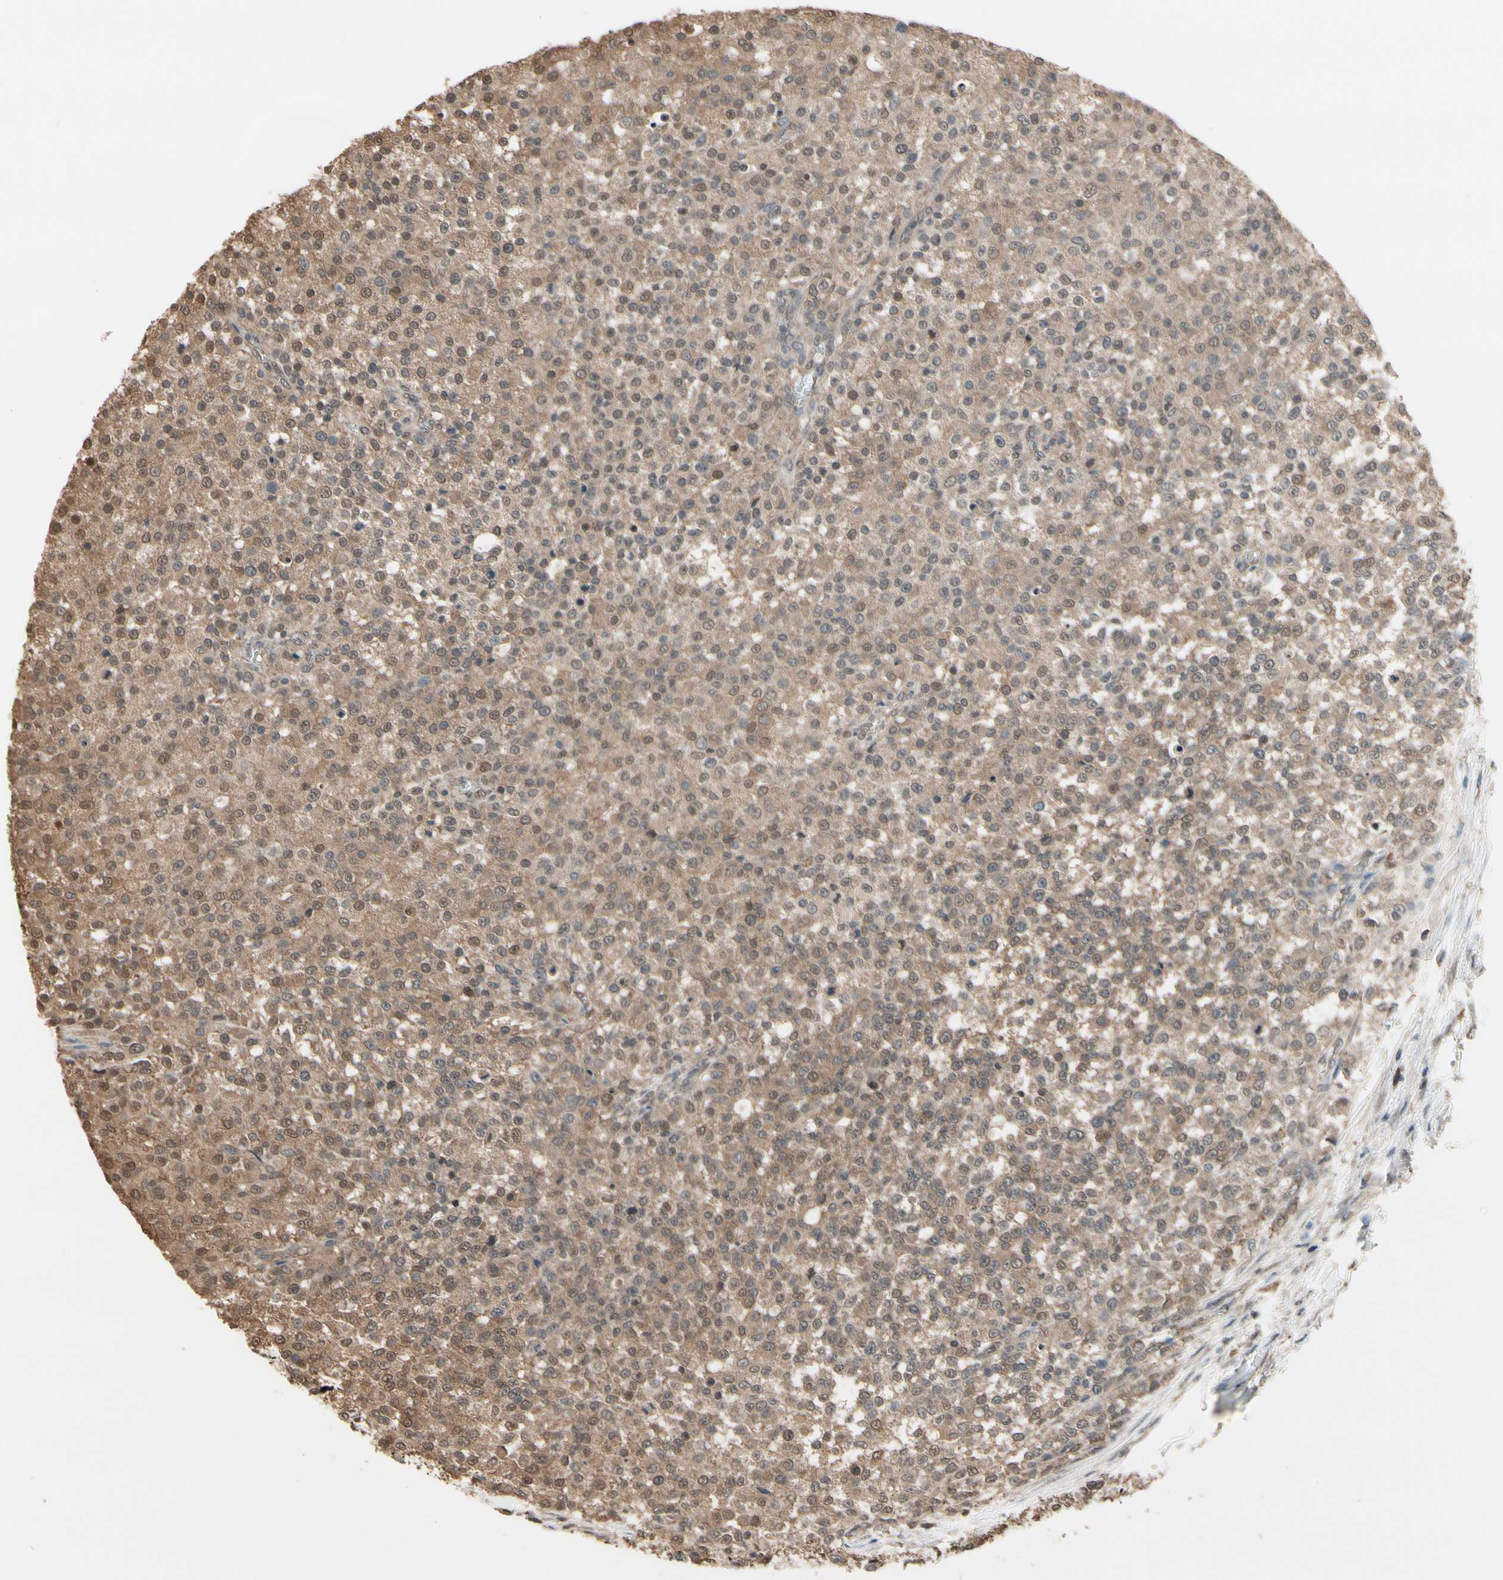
{"staining": {"intensity": "moderate", "quantity": ">75%", "location": "cytoplasmic/membranous,nuclear"}, "tissue": "testis cancer", "cell_type": "Tumor cells", "image_type": "cancer", "snomed": [{"axis": "morphology", "description": "Seminoma, NOS"}, {"axis": "topography", "description": "Testis"}], "caption": "Immunohistochemical staining of testis cancer (seminoma) reveals moderate cytoplasmic/membranous and nuclear protein expression in about >75% of tumor cells. (IHC, brightfield microscopy, high magnification).", "gene": "PNPLA7", "patient": {"sex": "male", "age": 59}}